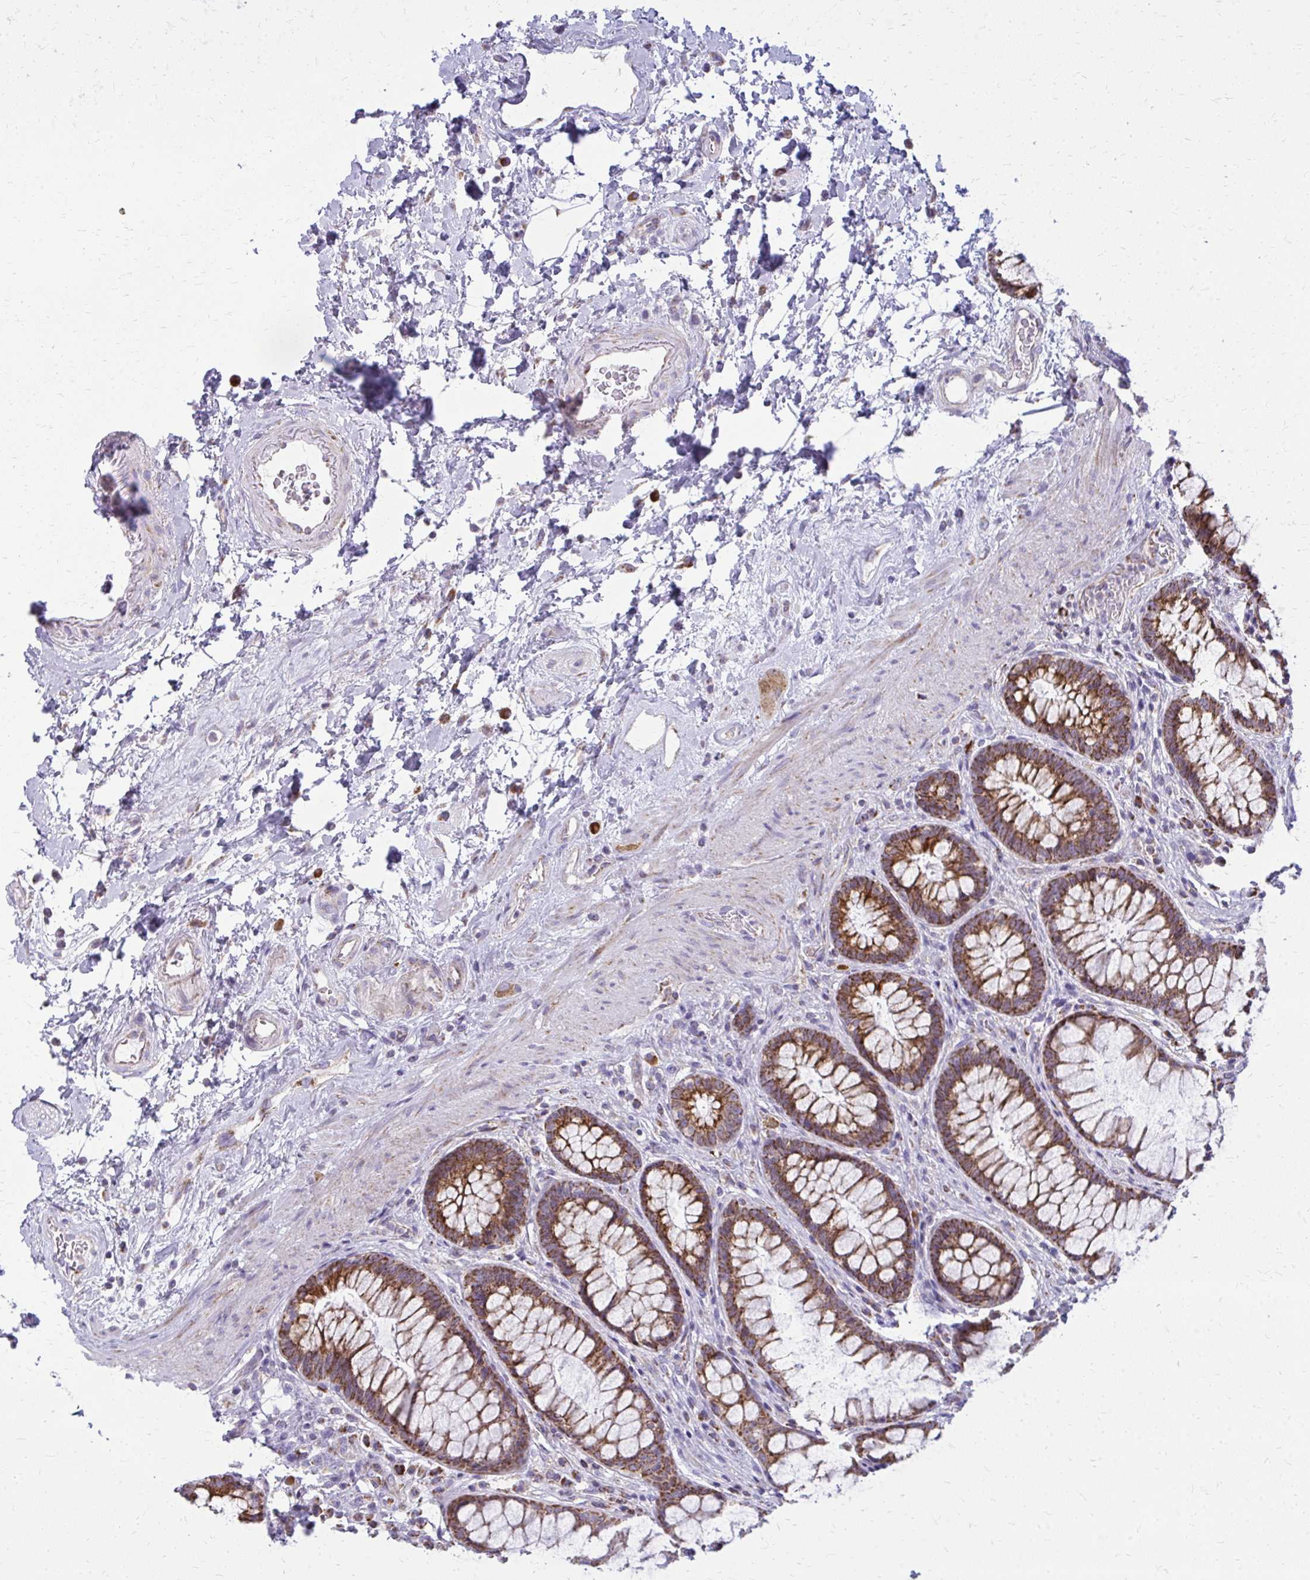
{"staining": {"intensity": "strong", "quantity": ">75%", "location": "cytoplasmic/membranous"}, "tissue": "rectum", "cell_type": "Glandular cells", "image_type": "normal", "snomed": [{"axis": "morphology", "description": "Normal tissue, NOS"}, {"axis": "topography", "description": "Rectum"}], "caption": "Protein expression analysis of normal rectum displays strong cytoplasmic/membranous expression in about >75% of glandular cells. The staining was performed using DAB to visualize the protein expression in brown, while the nuclei were stained in blue with hematoxylin (Magnification: 20x).", "gene": "IFIT1", "patient": {"sex": "male", "age": 72}}